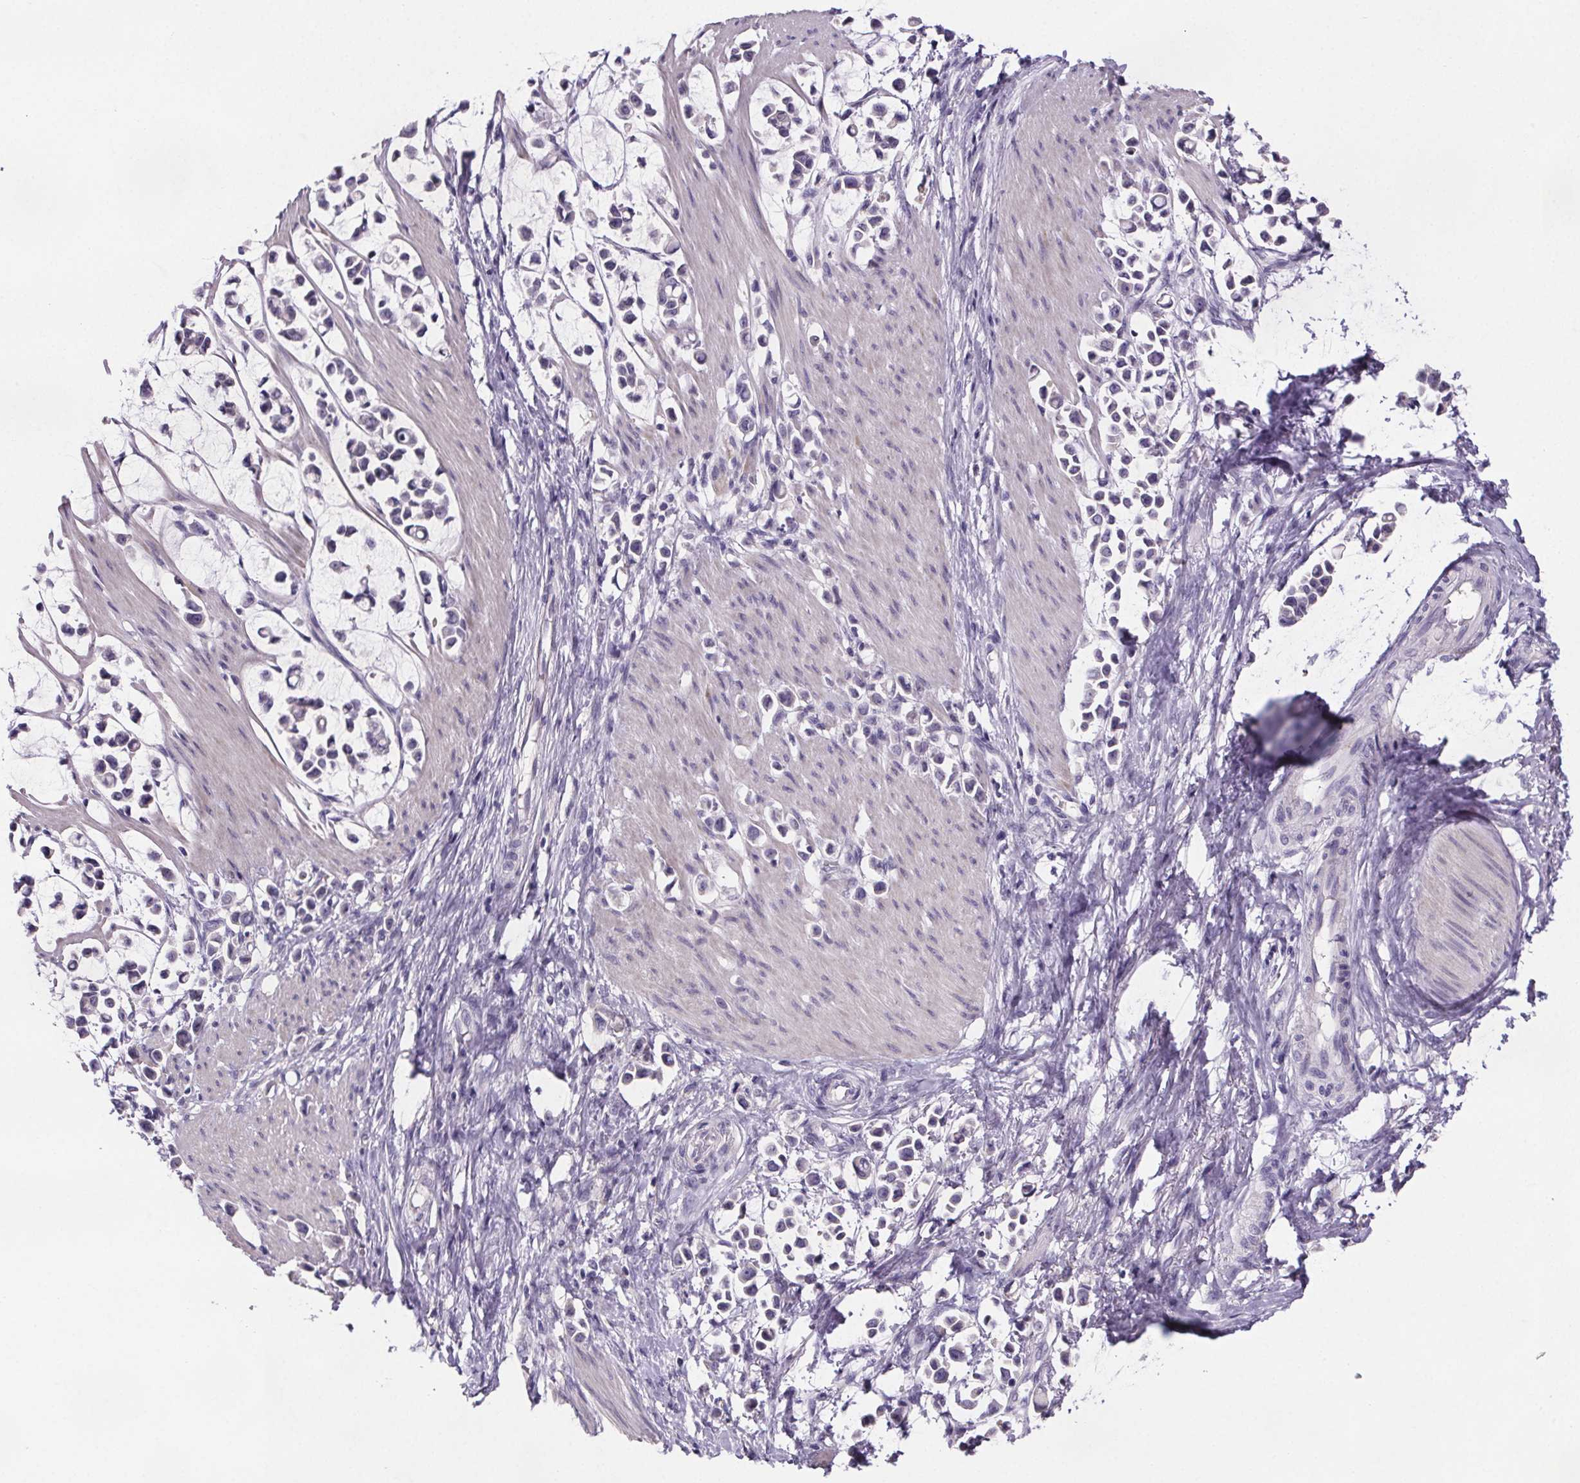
{"staining": {"intensity": "negative", "quantity": "none", "location": "none"}, "tissue": "stomach cancer", "cell_type": "Tumor cells", "image_type": "cancer", "snomed": [{"axis": "morphology", "description": "Adenocarcinoma, NOS"}, {"axis": "topography", "description": "Stomach"}], "caption": "IHC image of stomach cancer (adenocarcinoma) stained for a protein (brown), which demonstrates no expression in tumor cells.", "gene": "CUBN", "patient": {"sex": "male", "age": 82}}